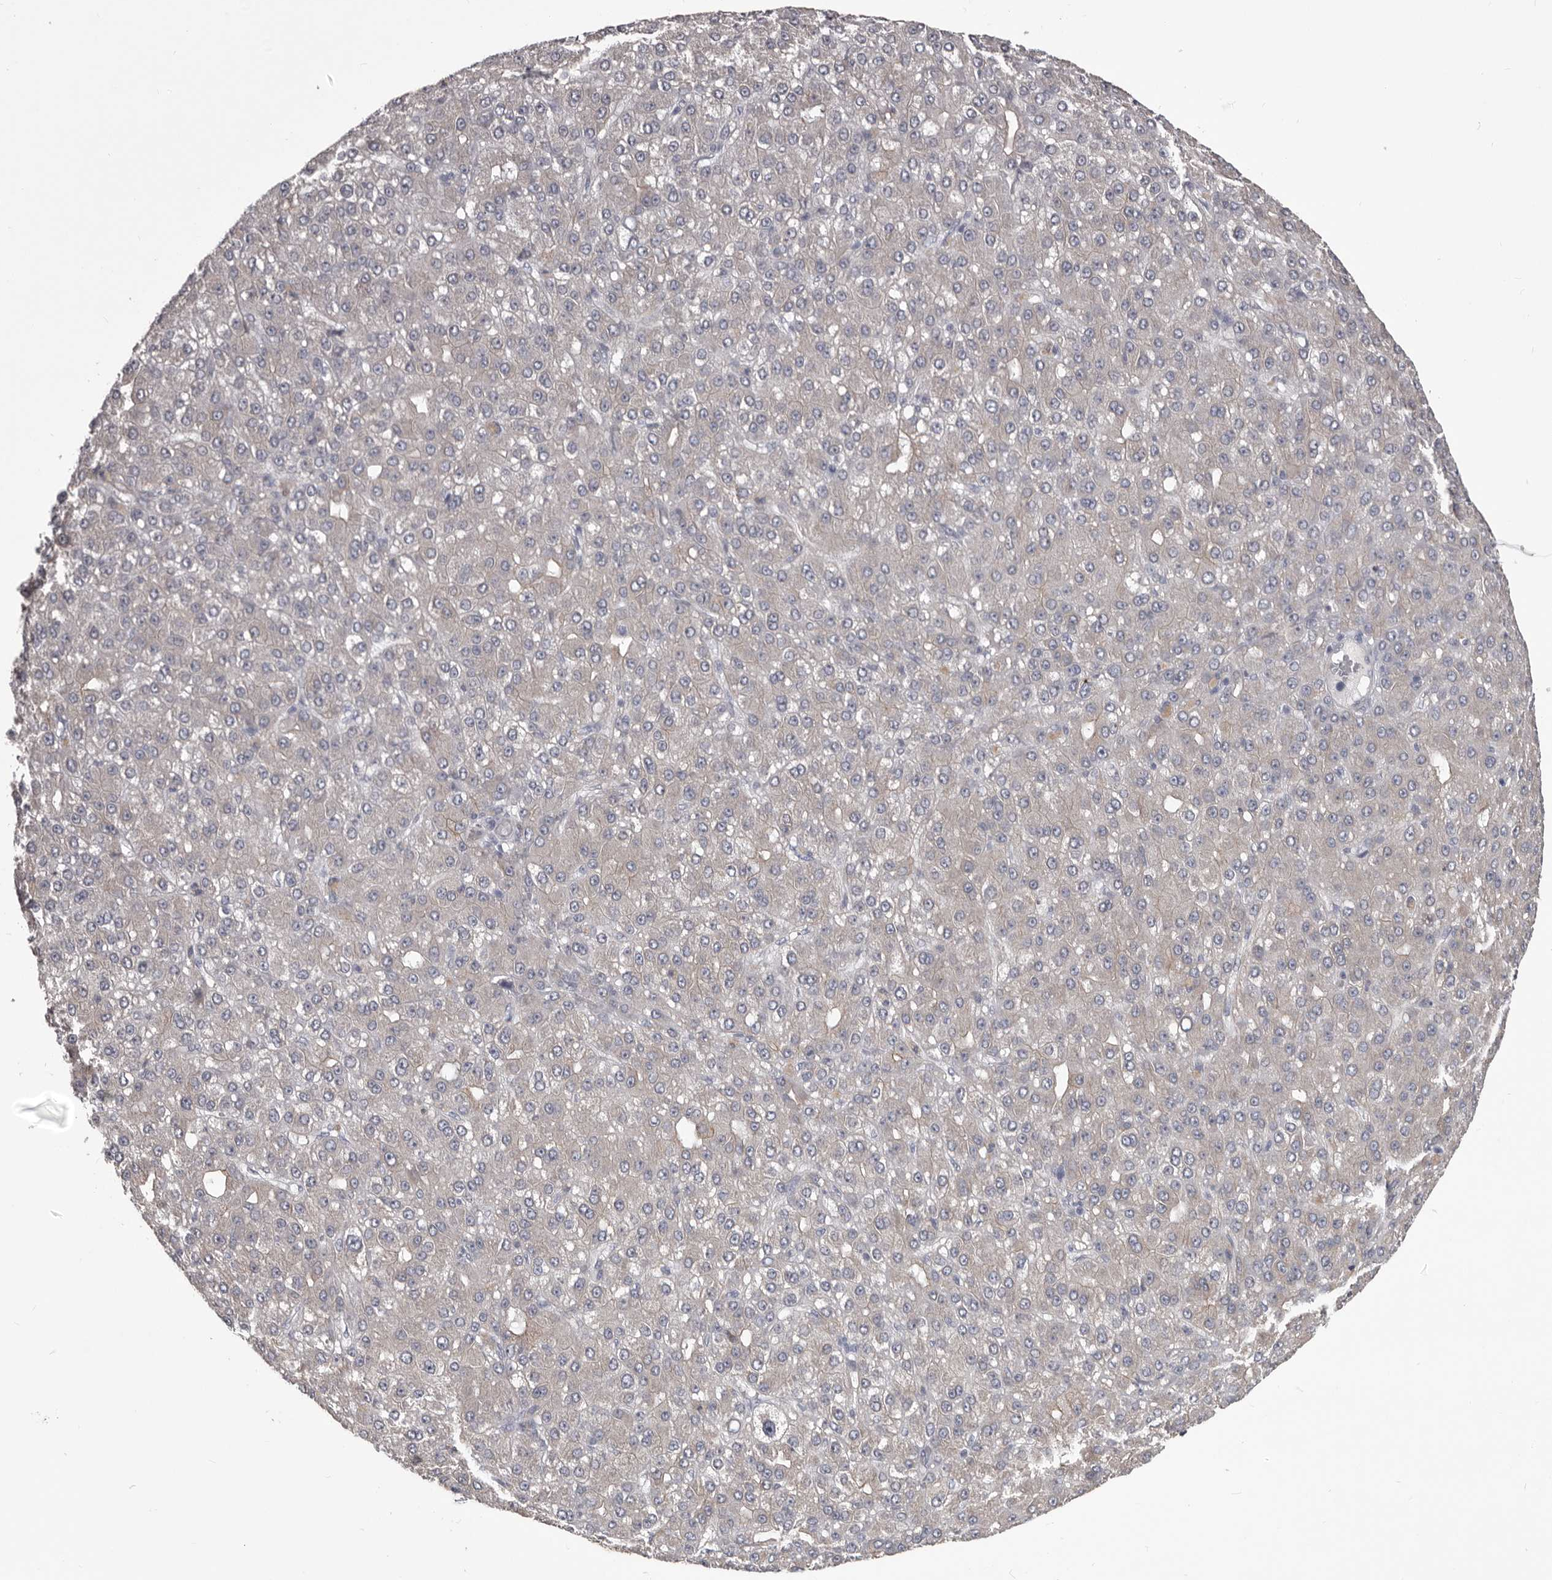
{"staining": {"intensity": "negative", "quantity": "none", "location": "none"}, "tissue": "liver cancer", "cell_type": "Tumor cells", "image_type": "cancer", "snomed": [{"axis": "morphology", "description": "Carcinoma, Hepatocellular, NOS"}, {"axis": "topography", "description": "Liver"}], "caption": "The histopathology image shows no significant positivity in tumor cells of liver hepatocellular carcinoma.", "gene": "LPAR6", "patient": {"sex": "male", "age": 67}}